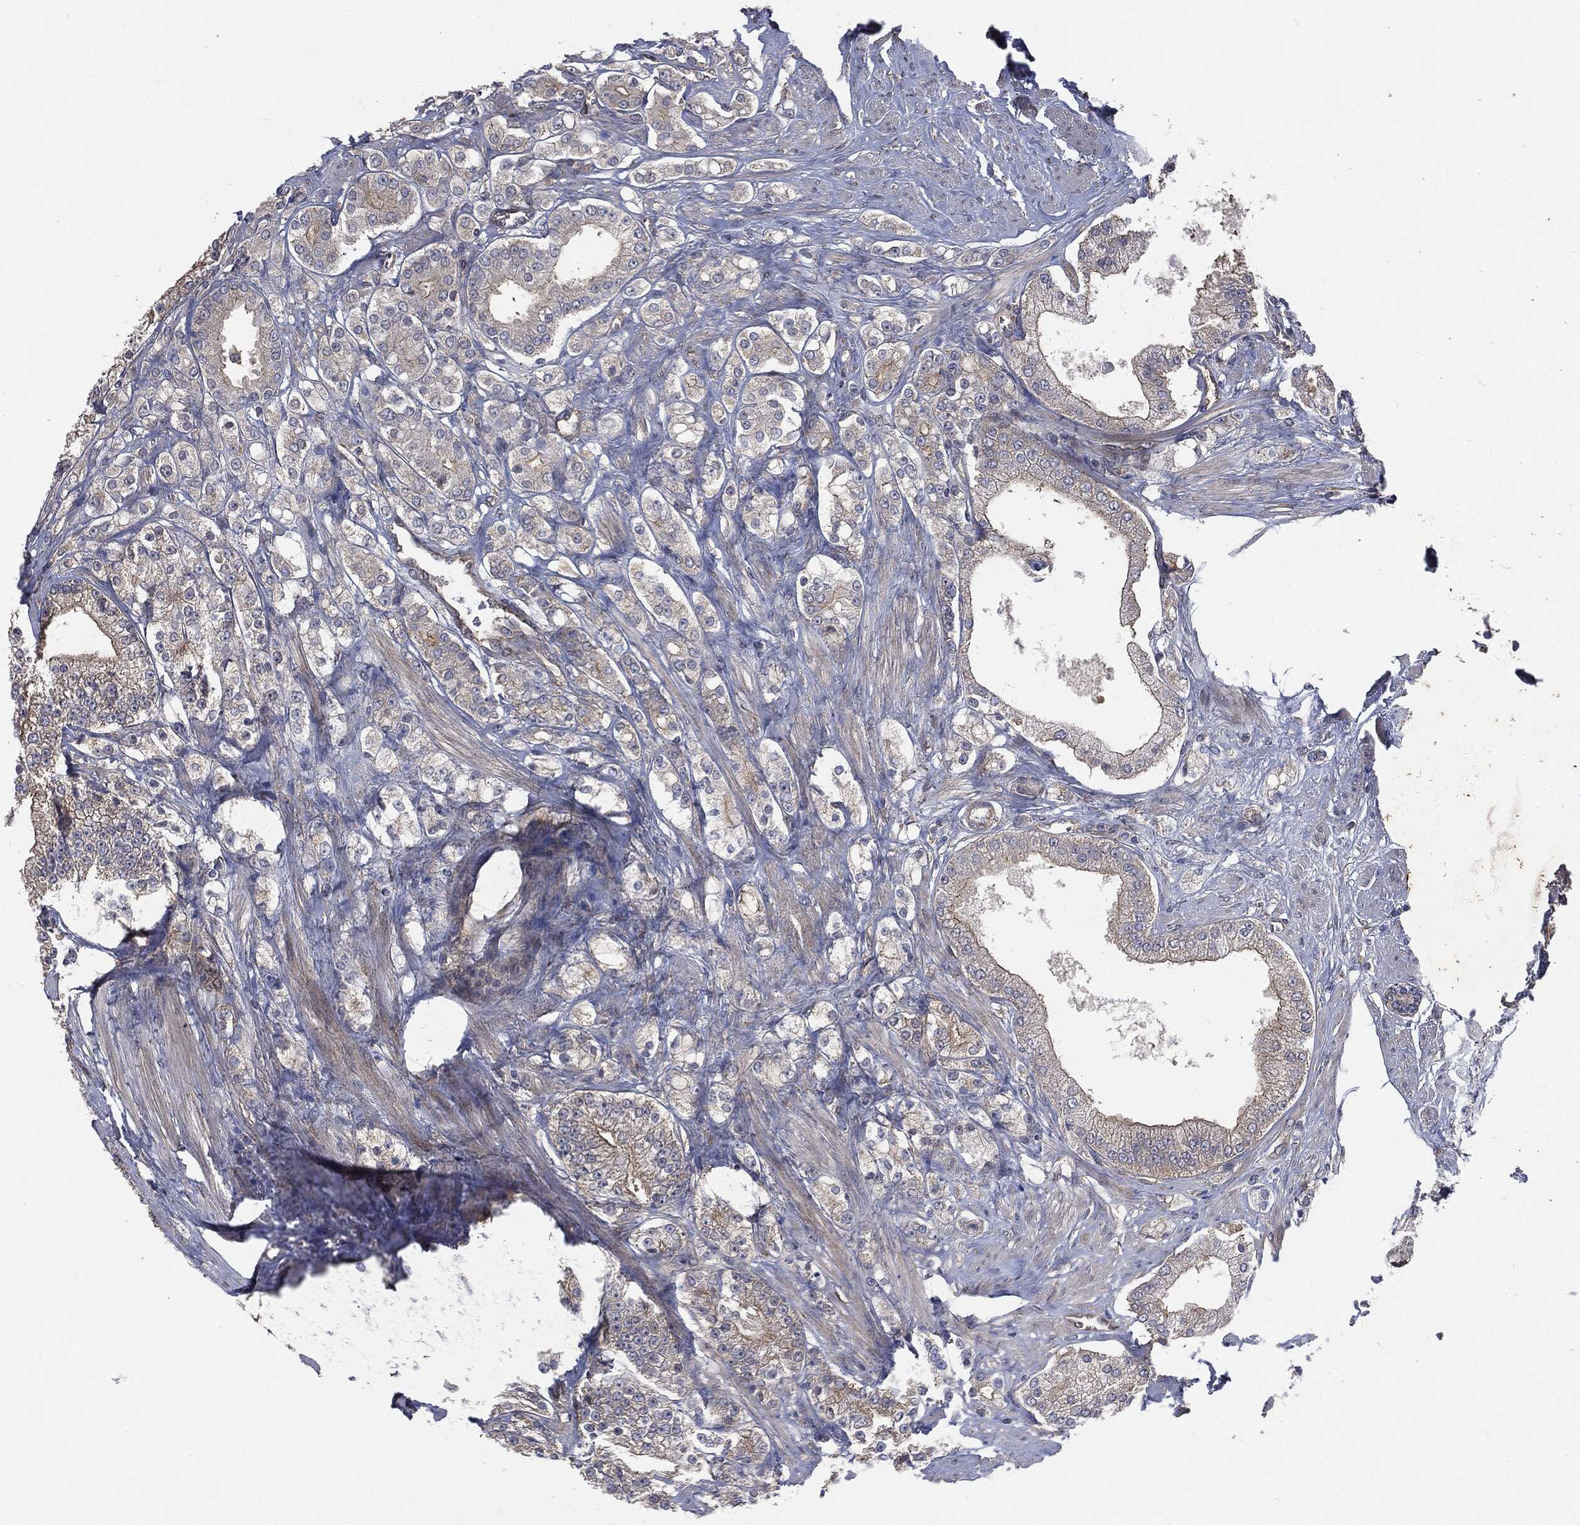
{"staining": {"intensity": "moderate", "quantity": "<25%", "location": "cytoplasmic/membranous"}, "tissue": "prostate cancer", "cell_type": "Tumor cells", "image_type": "cancer", "snomed": [{"axis": "morphology", "description": "Adenocarcinoma, NOS"}, {"axis": "topography", "description": "Prostate and seminal vesicle, NOS"}, {"axis": "topography", "description": "Prostate"}], "caption": "Human prostate adenocarcinoma stained for a protein (brown) demonstrates moderate cytoplasmic/membranous positive staining in approximately <25% of tumor cells.", "gene": "EPS15L1", "patient": {"sex": "male", "age": 67}}